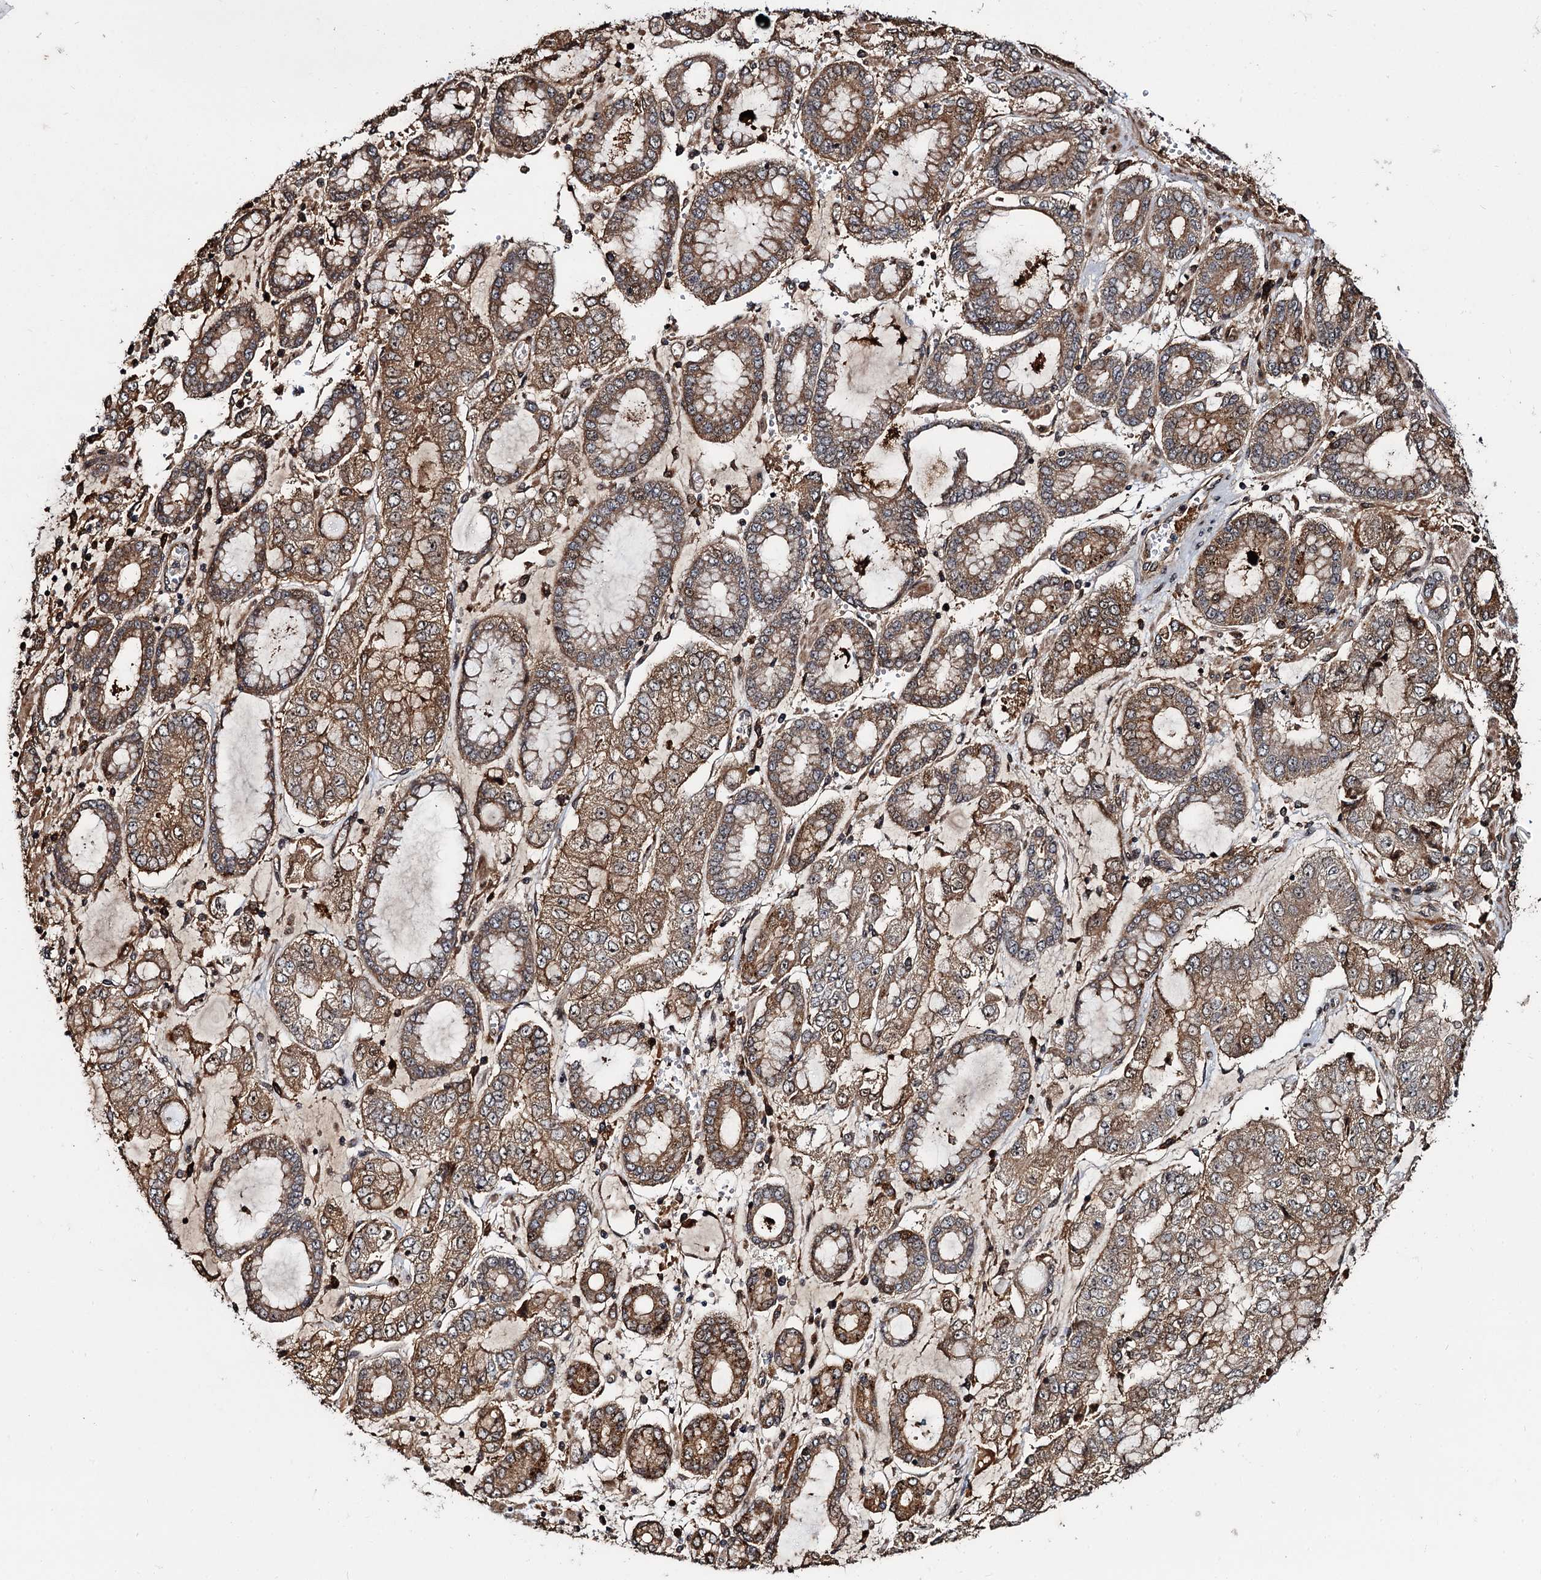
{"staining": {"intensity": "moderate", "quantity": ">75%", "location": "cytoplasmic/membranous"}, "tissue": "stomach cancer", "cell_type": "Tumor cells", "image_type": "cancer", "snomed": [{"axis": "morphology", "description": "Adenocarcinoma, NOS"}, {"axis": "topography", "description": "Stomach"}], "caption": "An image of human stomach cancer (adenocarcinoma) stained for a protein displays moderate cytoplasmic/membranous brown staining in tumor cells.", "gene": "CEP192", "patient": {"sex": "male", "age": 76}}